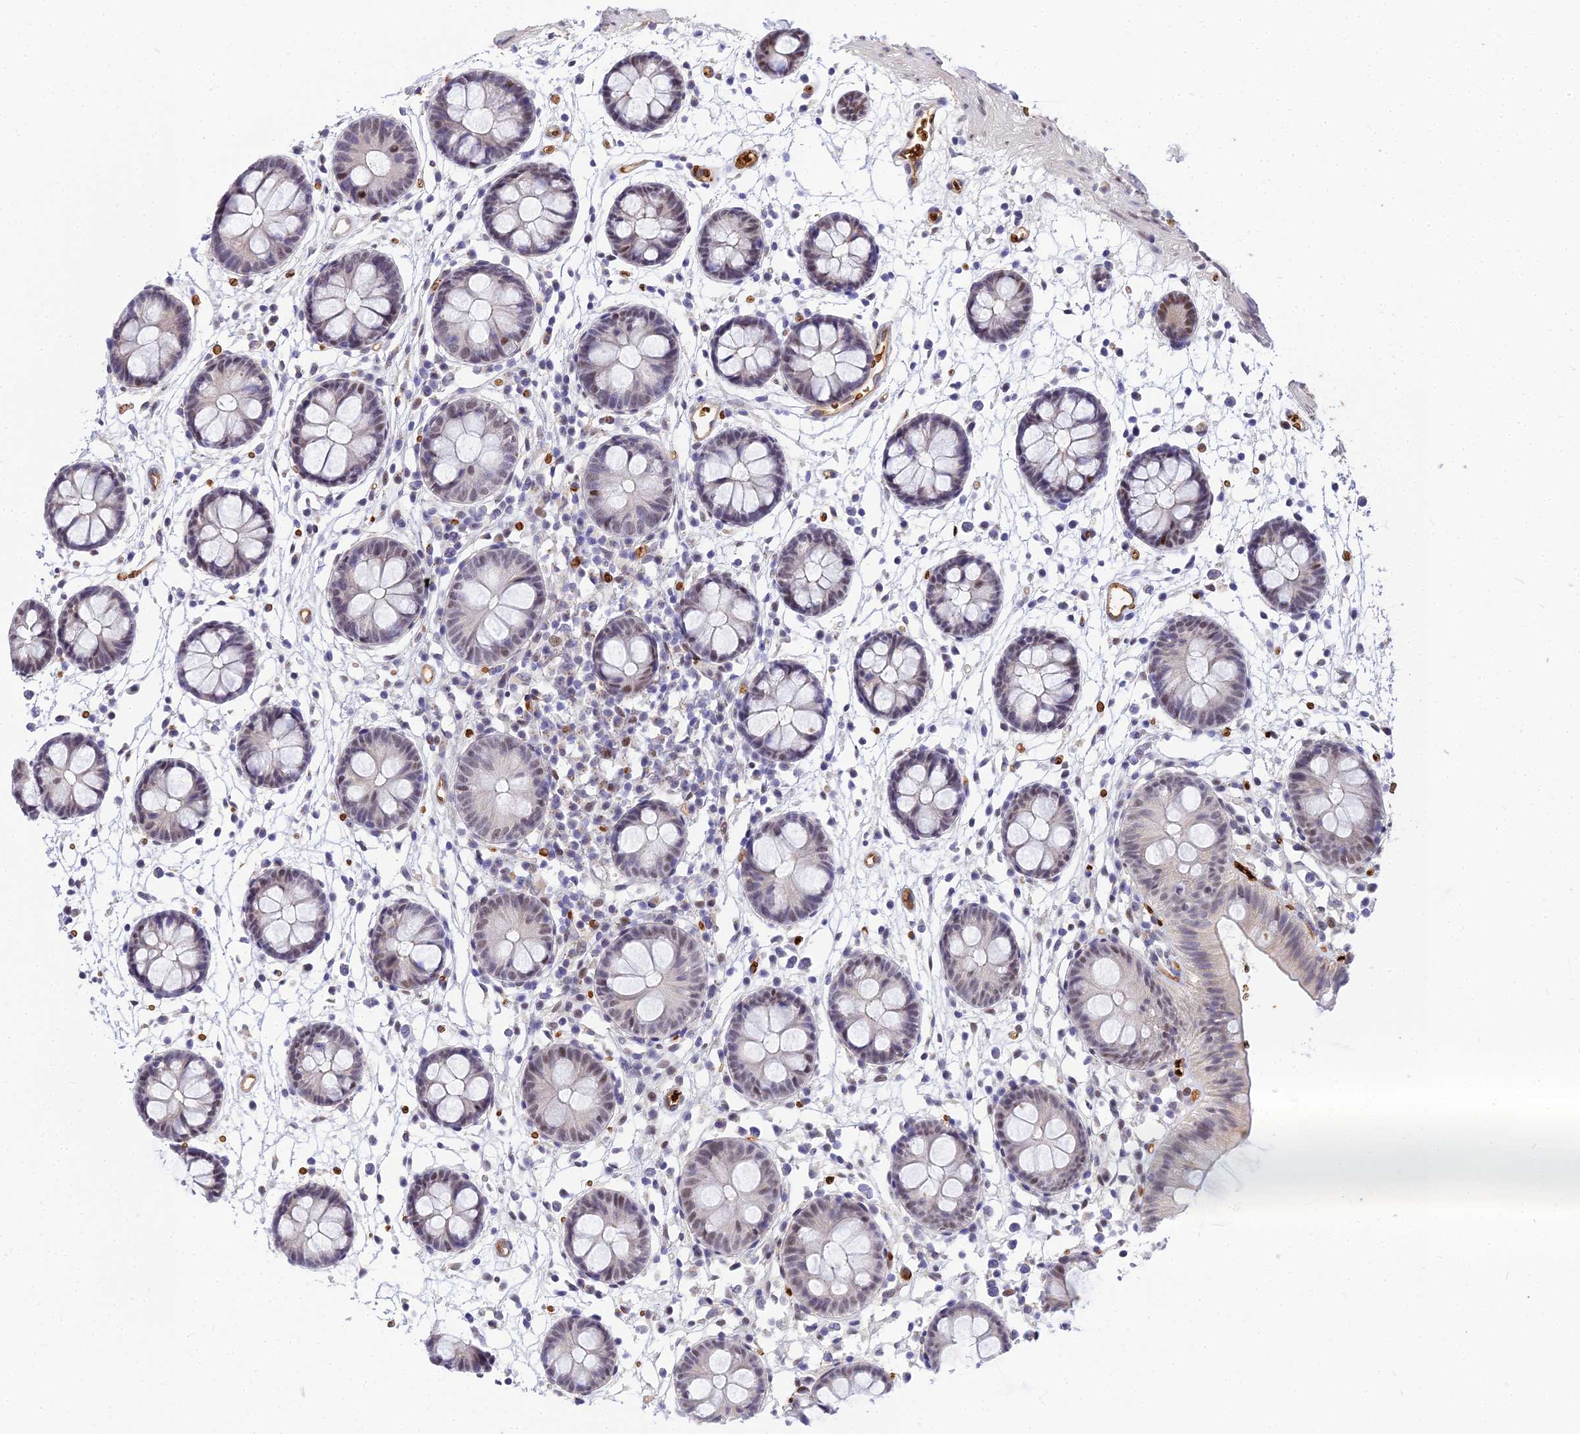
{"staining": {"intensity": "moderate", "quantity": "<25%", "location": "cytoplasmic/membranous"}, "tissue": "colon", "cell_type": "Endothelial cells", "image_type": "normal", "snomed": [{"axis": "morphology", "description": "Normal tissue, NOS"}, {"axis": "topography", "description": "Colon"}], "caption": "An immunohistochemistry image of normal tissue is shown. Protein staining in brown labels moderate cytoplasmic/membranous positivity in colon within endothelial cells. (DAB IHC, brown staining for protein, blue staining for nuclei).", "gene": "BCL9", "patient": {"sex": "male", "age": 56}}